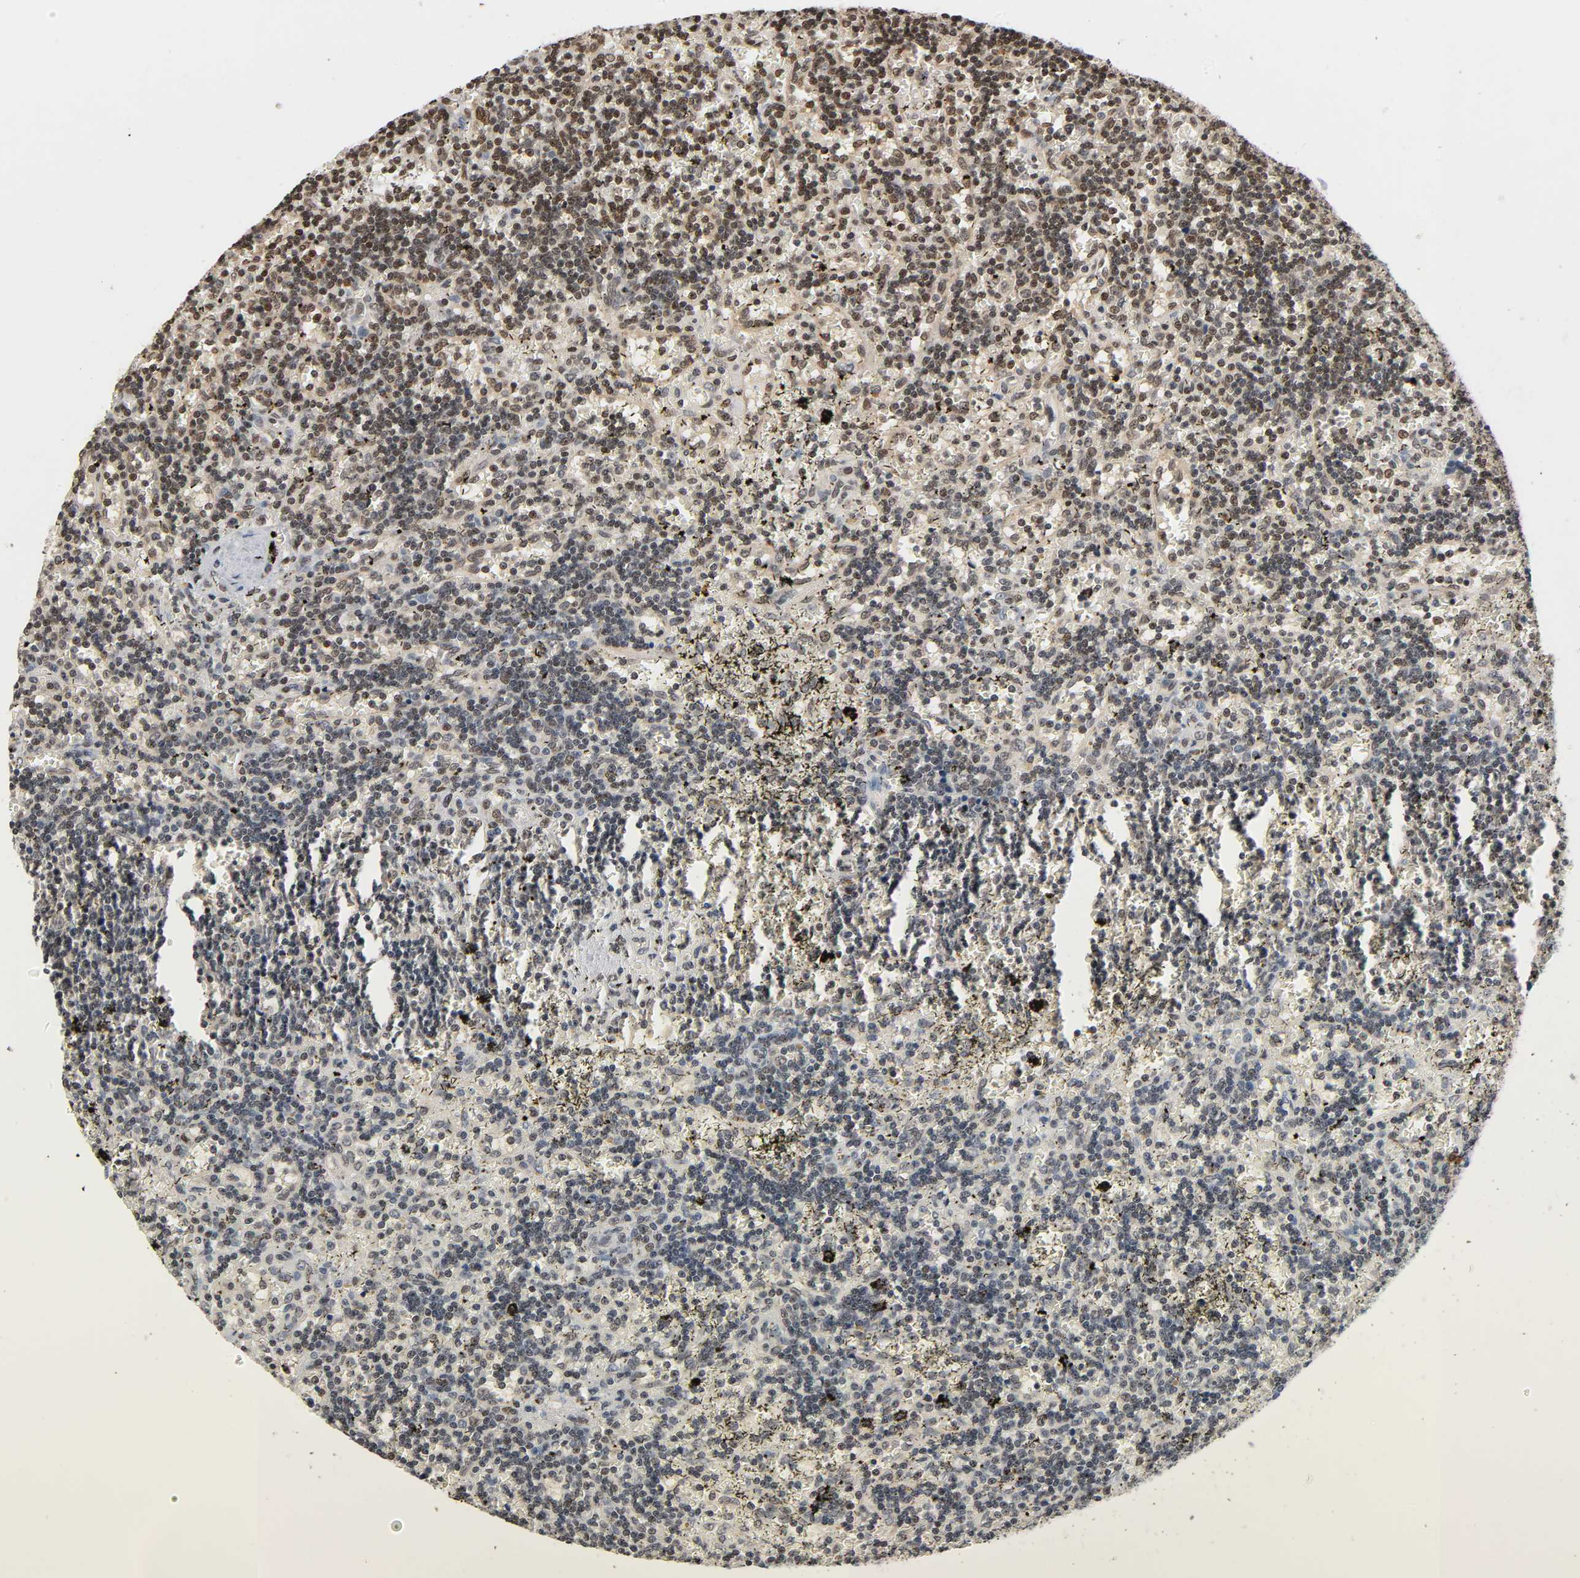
{"staining": {"intensity": "weak", "quantity": "<25%", "location": "nuclear"}, "tissue": "lymphoma", "cell_type": "Tumor cells", "image_type": "cancer", "snomed": [{"axis": "morphology", "description": "Malignant lymphoma, non-Hodgkin's type, Low grade"}, {"axis": "topography", "description": "Spleen"}], "caption": "DAB (3,3'-diaminobenzidine) immunohistochemical staining of lymphoma shows no significant expression in tumor cells.", "gene": "UBC", "patient": {"sex": "male", "age": 60}}